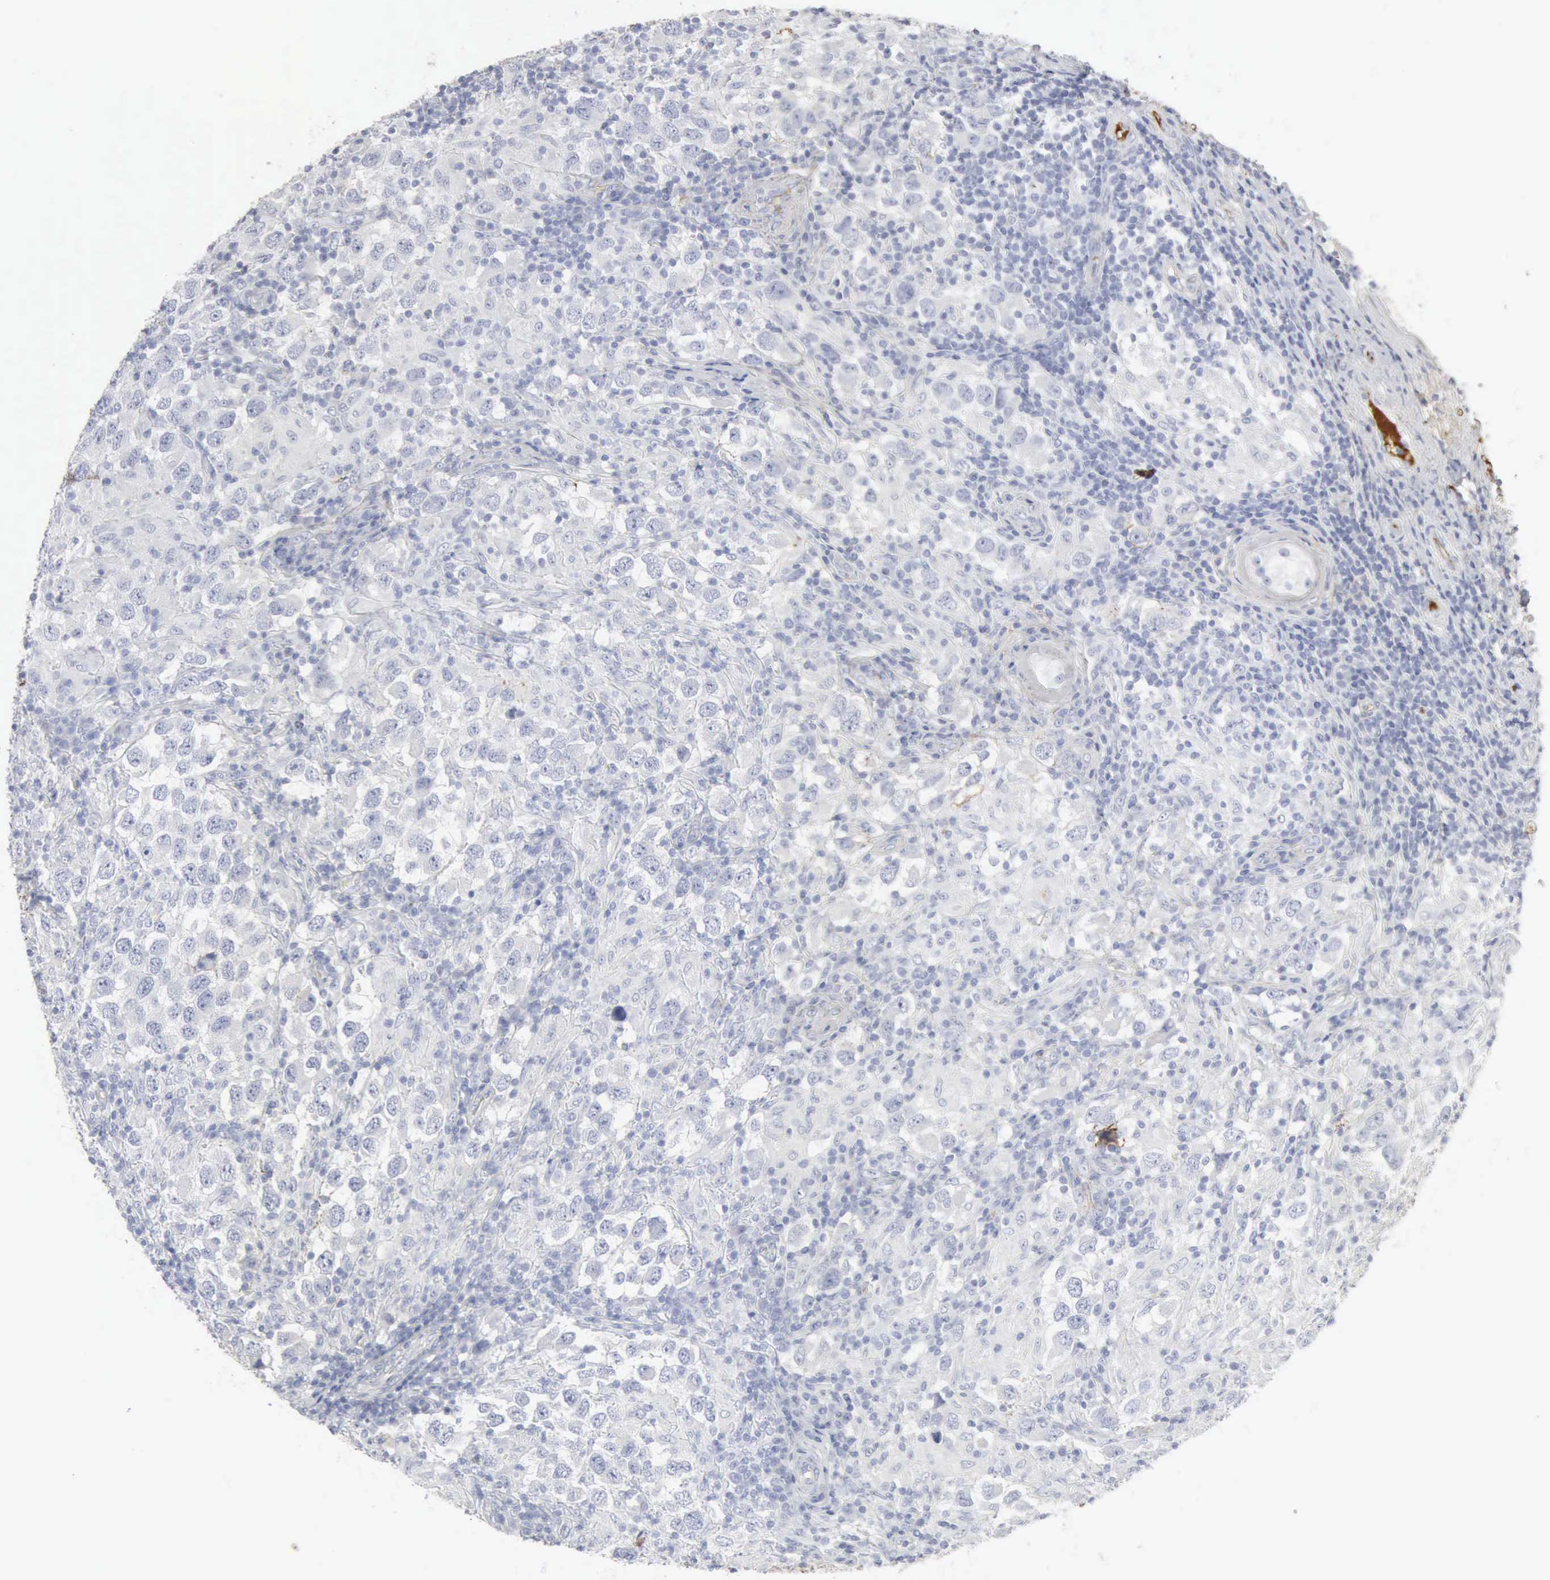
{"staining": {"intensity": "negative", "quantity": "none", "location": "none"}, "tissue": "testis cancer", "cell_type": "Tumor cells", "image_type": "cancer", "snomed": [{"axis": "morphology", "description": "Carcinoma, Embryonal, NOS"}, {"axis": "topography", "description": "Testis"}], "caption": "This is an IHC micrograph of human testis embryonal carcinoma. There is no positivity in tumor cells.", "gene": "C4BPA", "patient": {"sex": "male", "age": 21}}